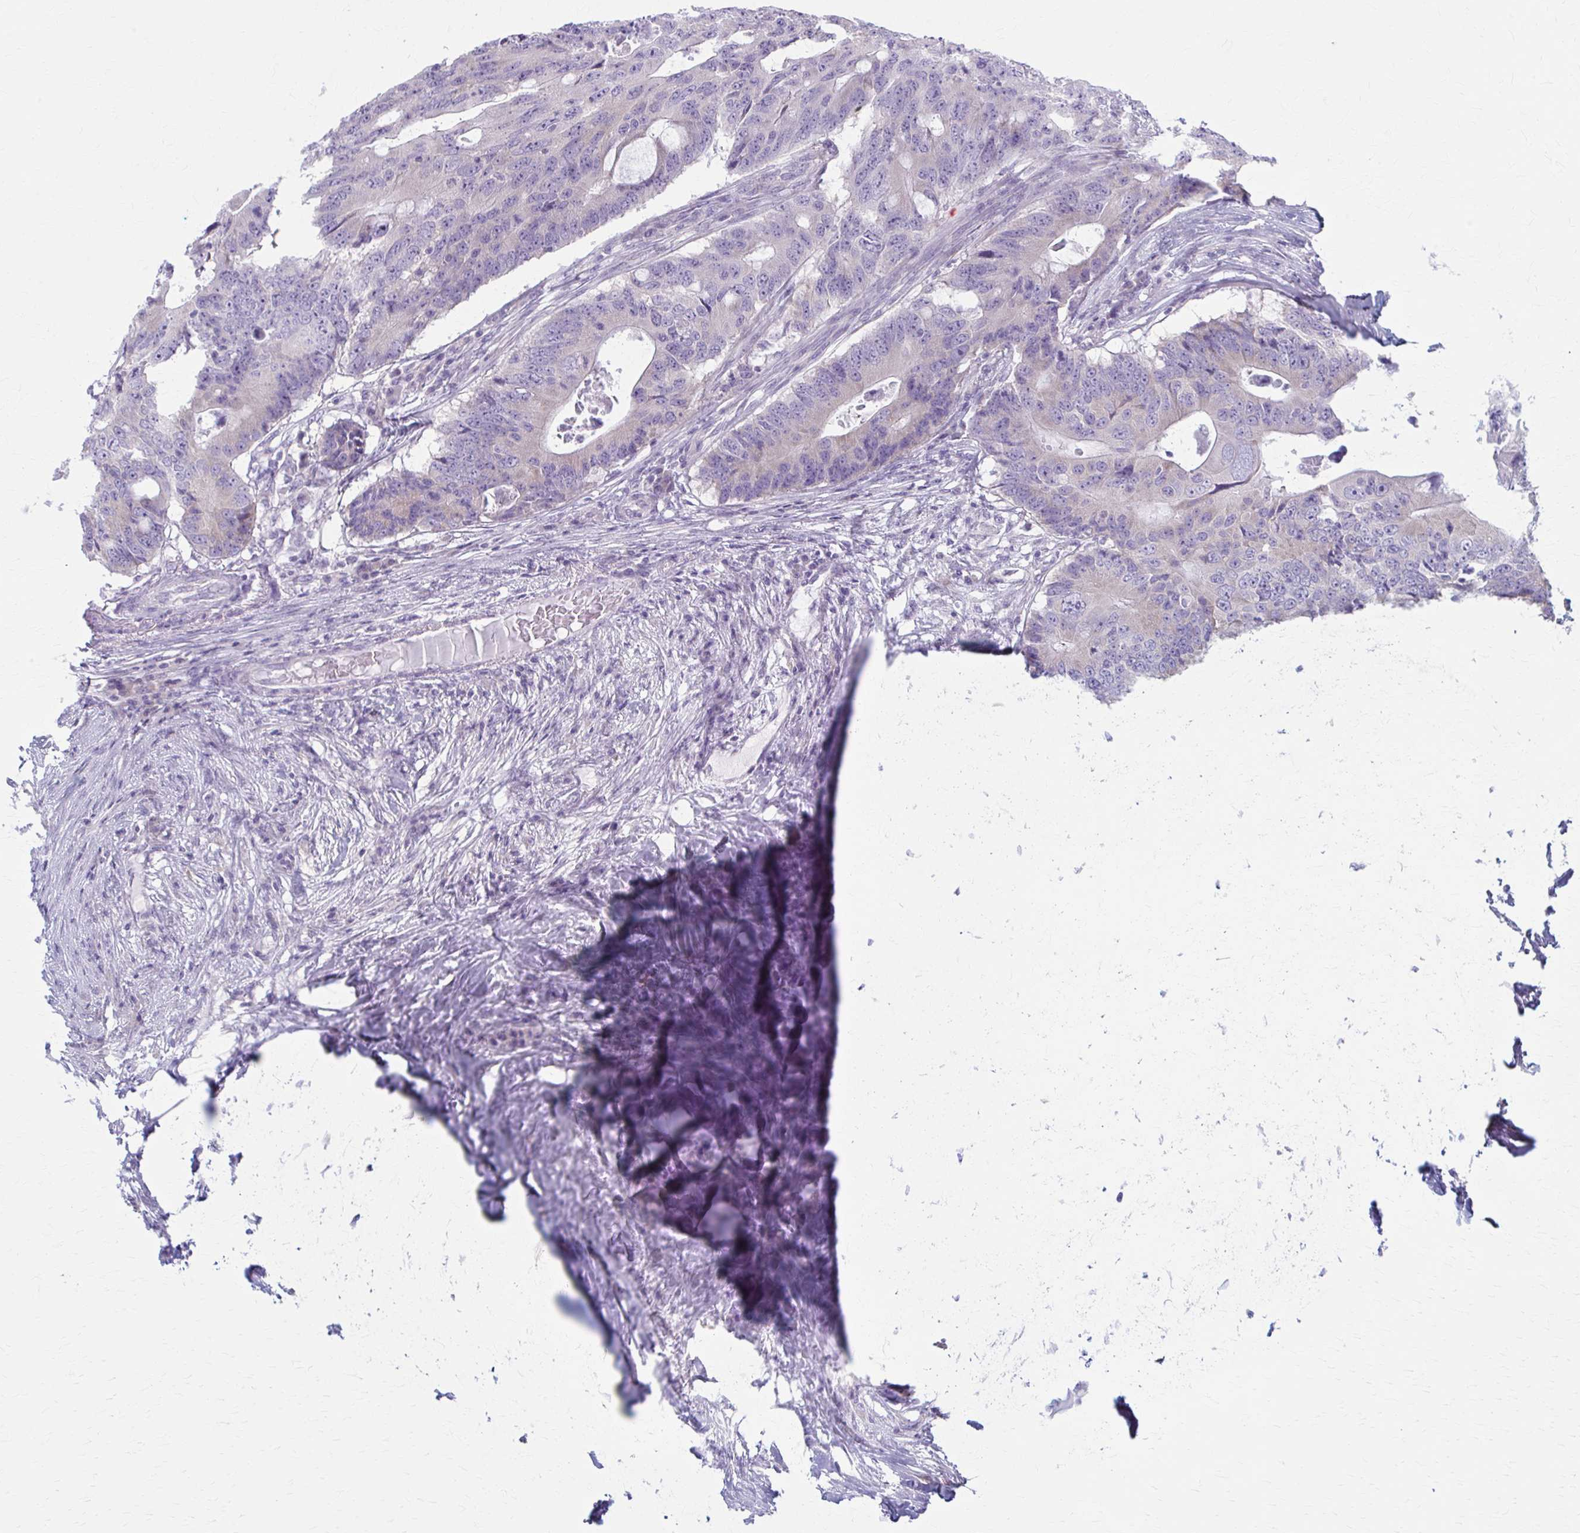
{"staining": {"intensity": "negative", "quantity": "none", "location": "none"}, "tissue": "colorectal cancer", "cell_type": "Tumor cells", "image_type": "cancer", "snomed": [{"axis": "morphology", "description": "Adenocarcinoma, NOS"}, {"axis": "topography", "description": "Colon"}], "caption": "IHC of adenocarcinoma (colorectal) demonstrates no expression in tumor cells. The staining was performed using DAB to visualize the protein expression in brown, while the nuclei were stained in blue with hematoxylin (Magnification: 20x).", "gene": "PRKRA", "patient": {"sex": "male", "age": 71}}